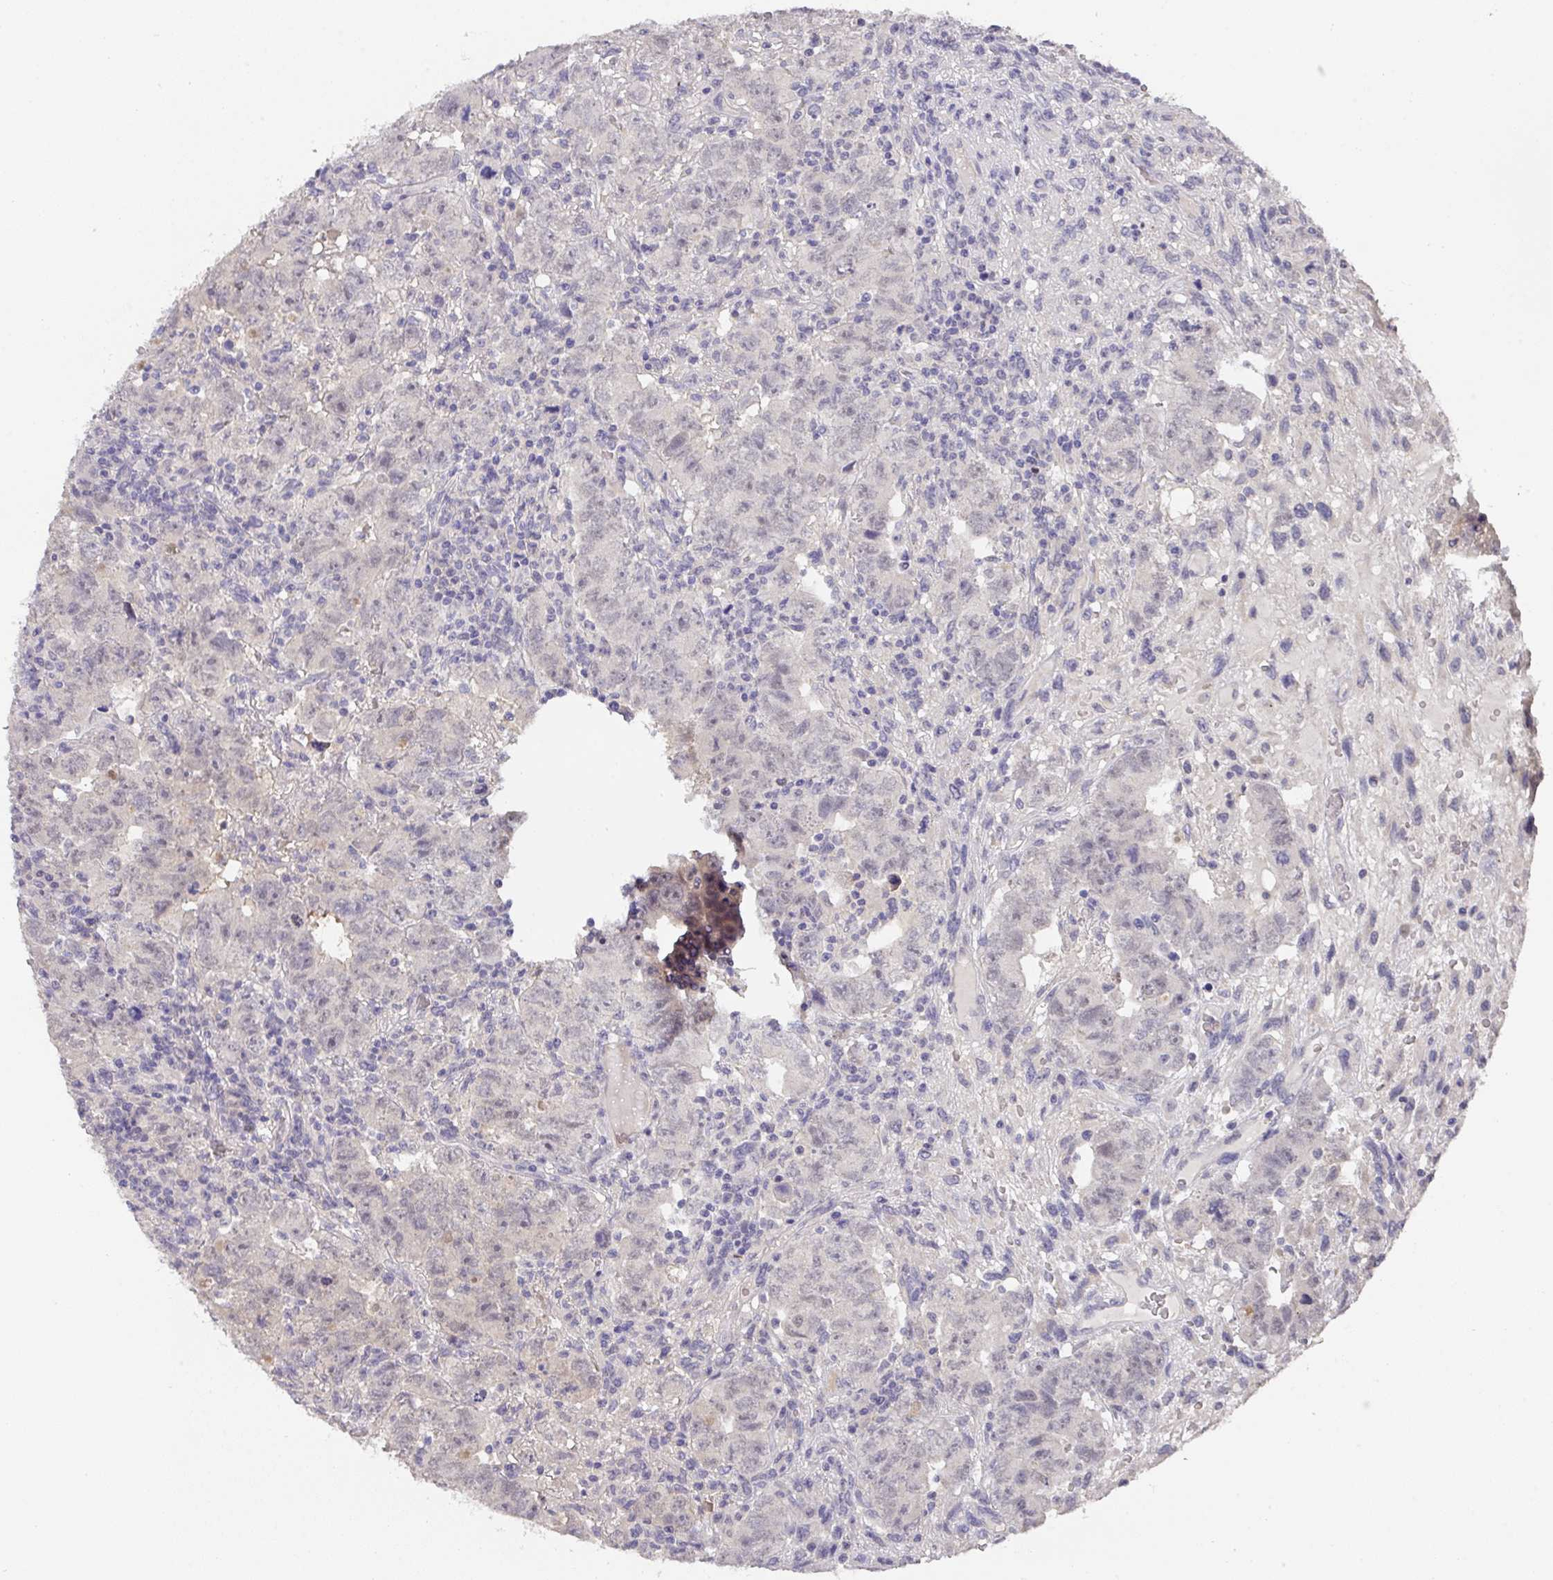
{"staining": {"intensity": "negative", "quantity": "none", "location": "none"}, "tissue": "testis cancer", "cell_type": "Tumor cells", "image_type": "cancer", "snomed": [{"axis": "morphology", "description": "Carcinoma, Embryonal, NOS"}, {"axis": "topography", "description": "Testis"}], "caption": "Testis embryonal carcinoma was stained to show a protein in brown. There is no significant staining in tumor cells.", "gene": "FOXN4", "patient": {"sex": "male", "age": 24}}